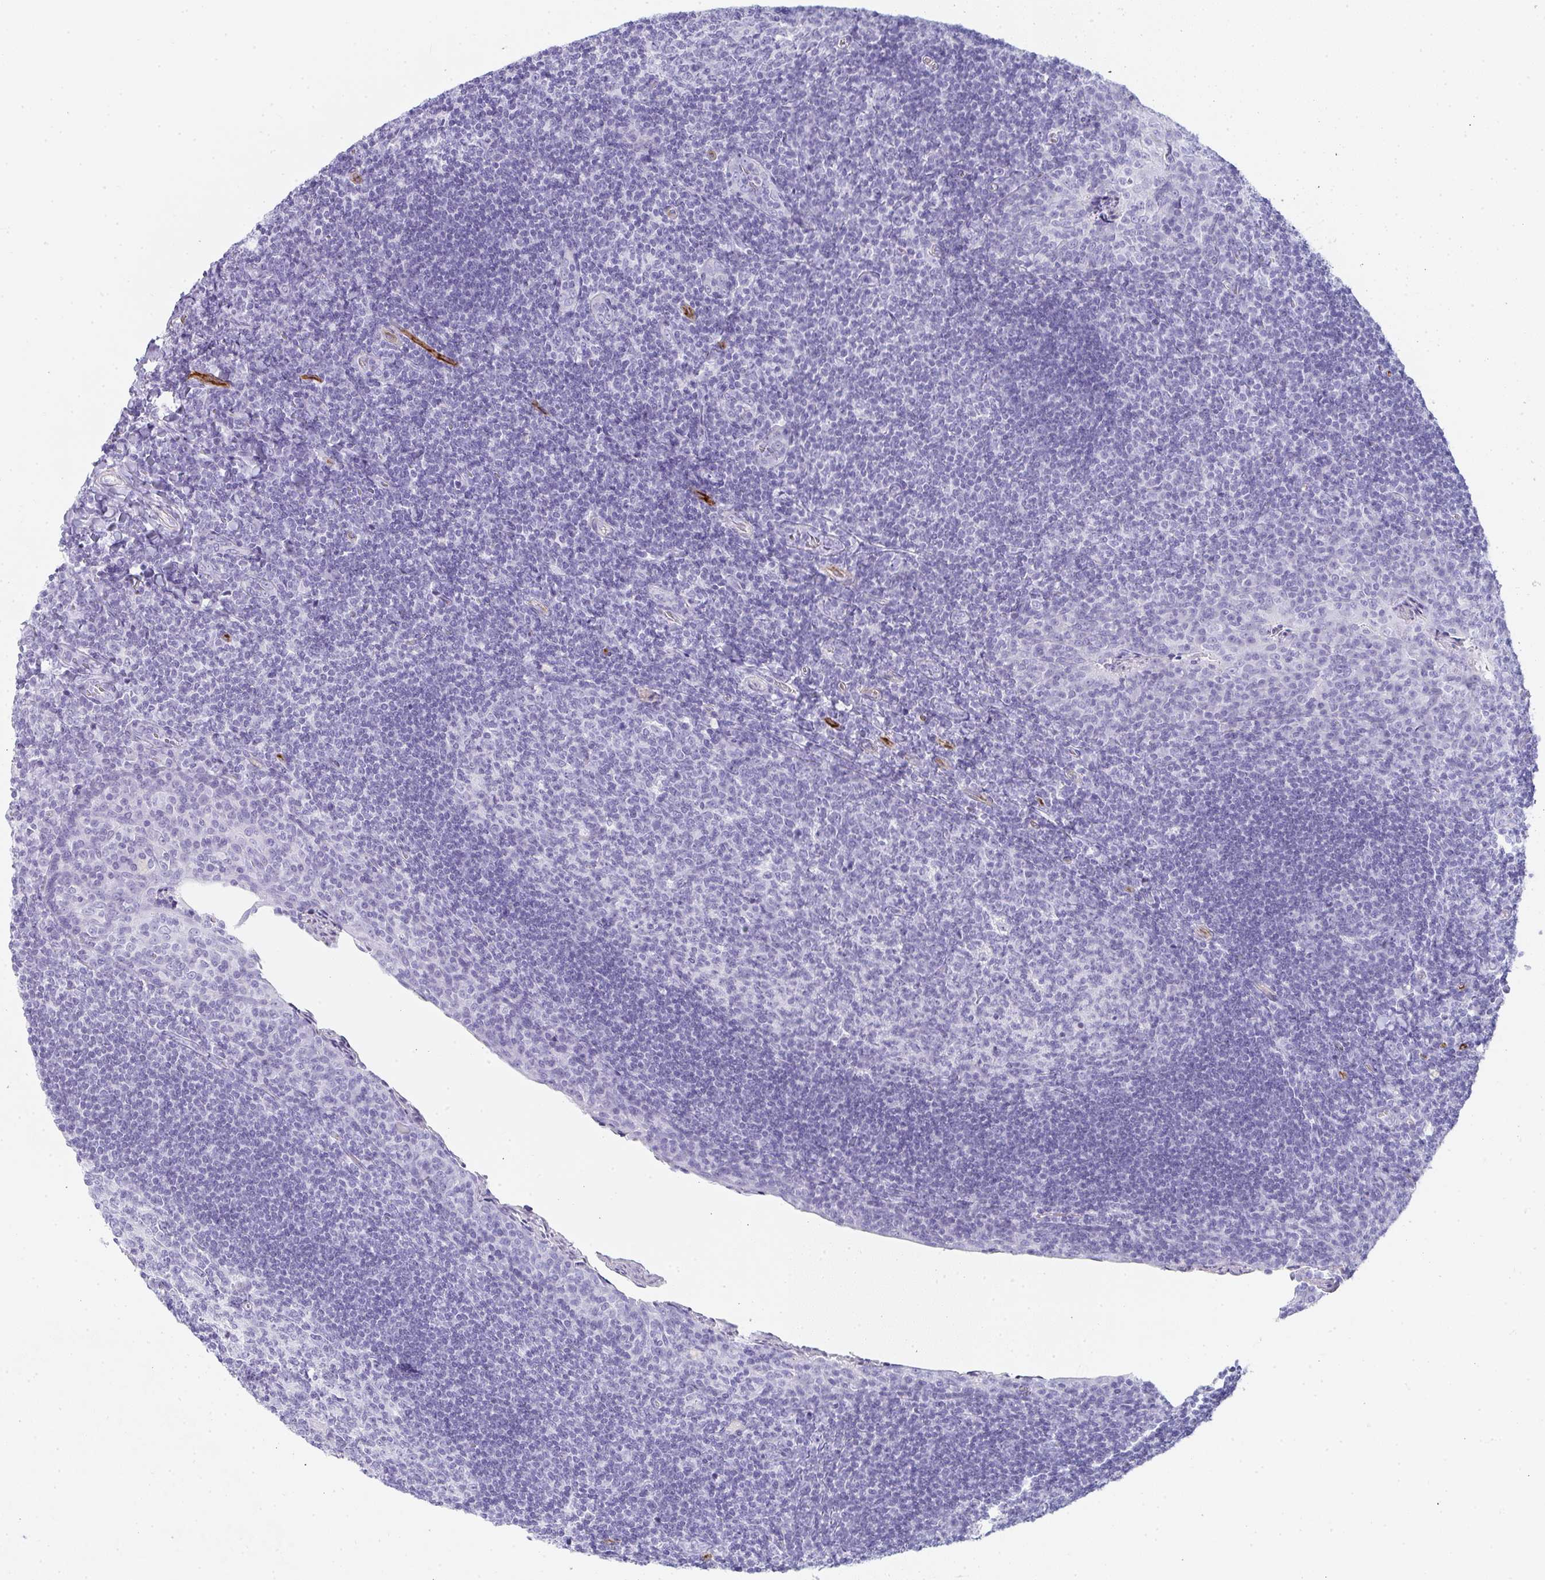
{"staining": {"intensity": "negative", "quantity": "none", "location": "none"}, "tissue": "tonsil", "cell_type": "Germinal center cells", "image_type": "normal", "snomed": [{"axis": "morphology", "description": "Normal tissue, NOS"}, {"axis": "topography", "description": "Tonsil"}], "caption": "Human tonsil stained for a protein using immunohistochemistry (IHC) displays no staining in germinal center cells.", "gene": "PRND", "patient": {"sex": "male", "age": 17}}